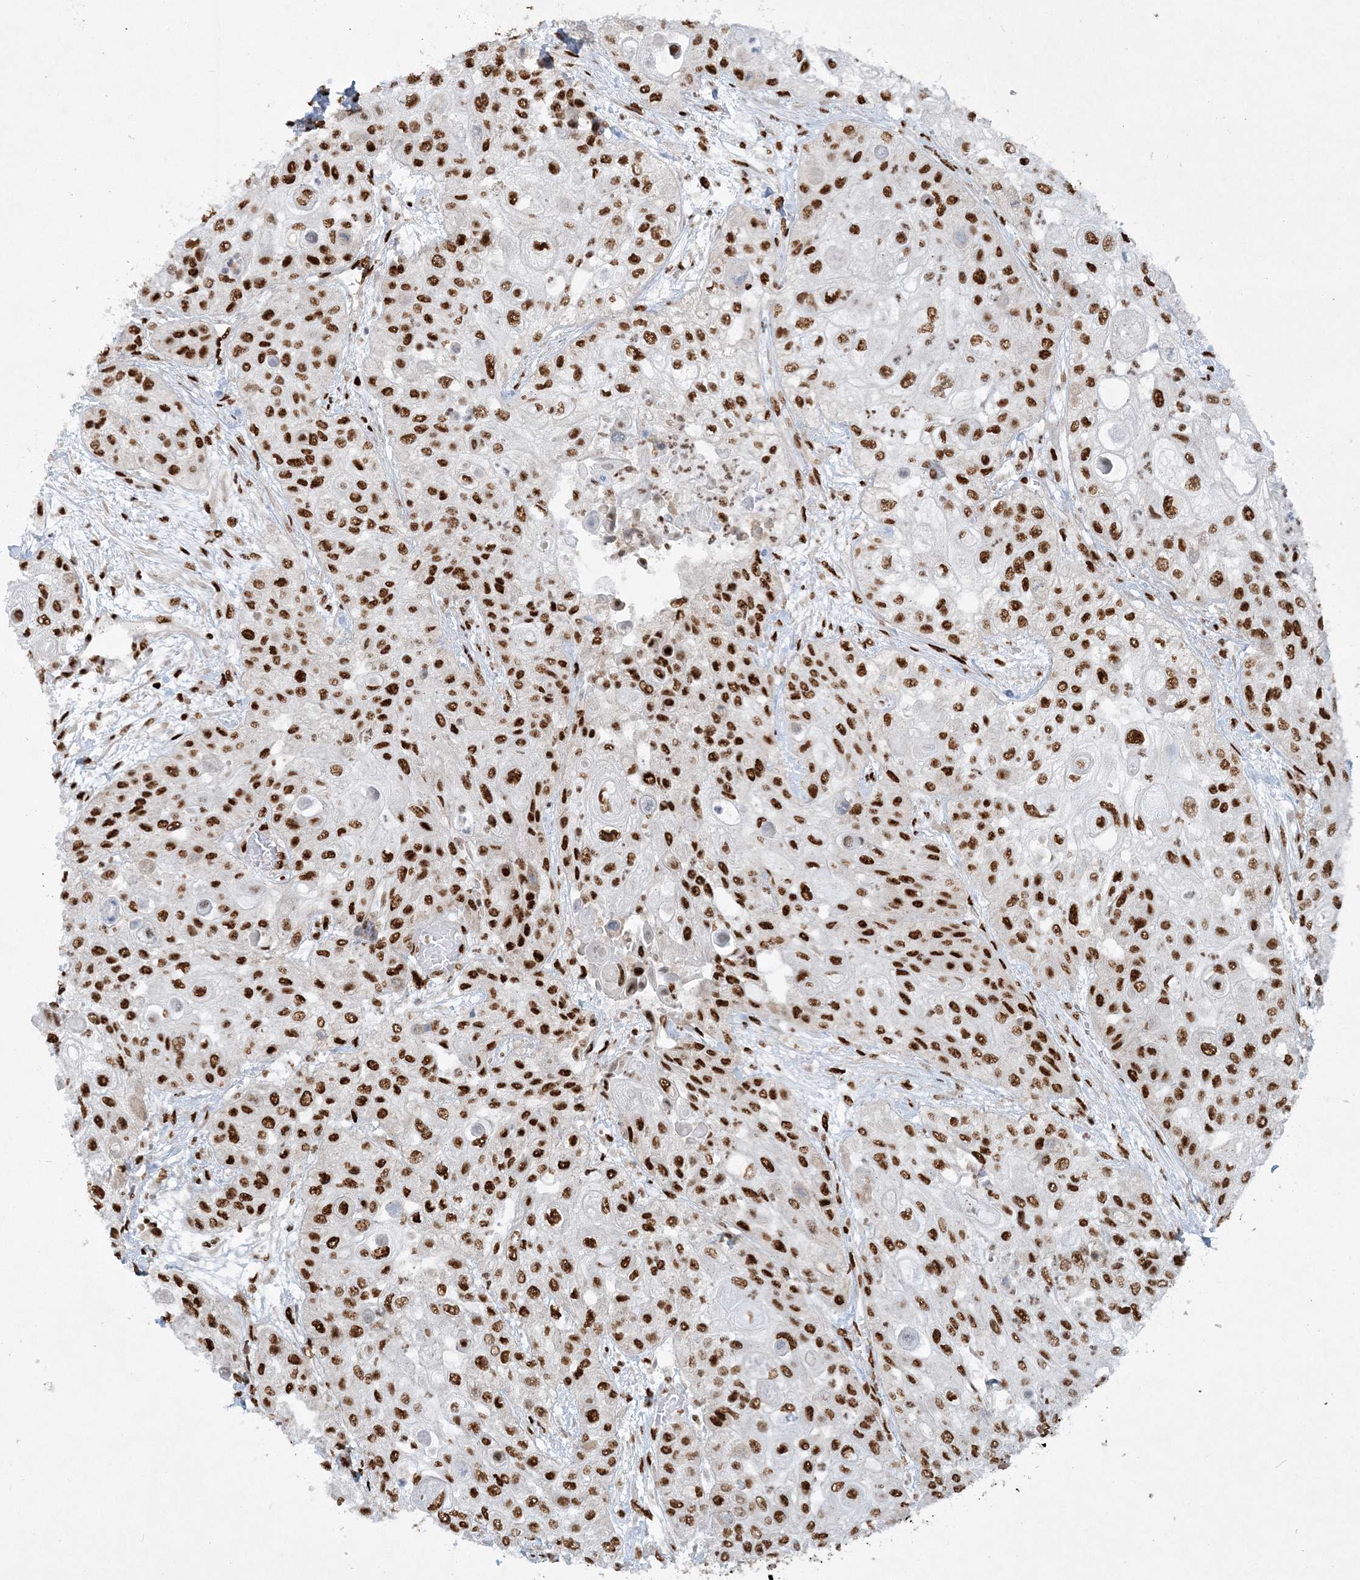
{"staining": {"intensity": "strong", "quantity": ">75%", "location": "nuclear"}, "tissue": "urothelial cancer", "cell_type": "Tumor cells", "image_type": "cancer", "snomed": [{"axis": "morphology", "description": "Urothelial carcinoma, High grade"}, {"axis": "topography", "description": "Urinary bladder"}], "caption": "Urothelial cancer stained for a protein reveals strong nuclear positivity in tumor cells.", "gene": "DELE1", "patient": {"sex": "female", "age": 79}}